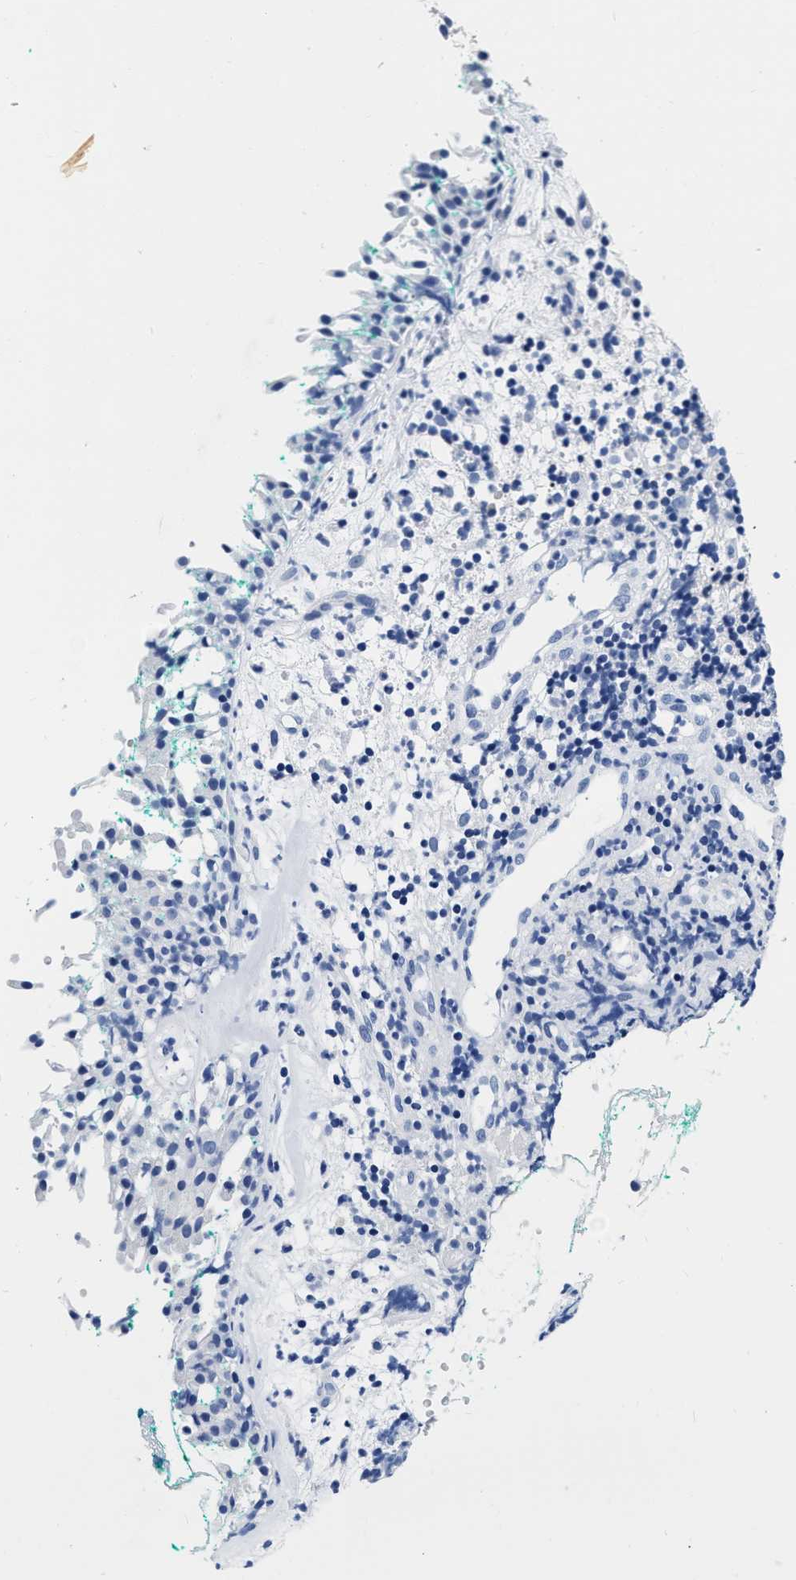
{"staining": {"intensity": "negative", "quantity": "none", "location": "none"}, "tissue": "nasopharynx", "cell_type": "Respiratory epithelial cells", "image_type": "normal", "snomed": [{"axis": "morphology", "description": "Normal tissue, NOS"}, {"axis": "morphology", "description": "Basal cell carcinoma"}, {"axis": "topography", "description": "Cartilage tissue"}, {"axis": "topography", "description": "Nasopharynx"}, {"axis": "topography", "description": "Oral tissue"}], "caption": "Protein analysis of benign nasopharynx shows no significant expression in respiratory epithelial cells.", "gene": "CER1", "patient": {"sex": "female", "age": 77}}